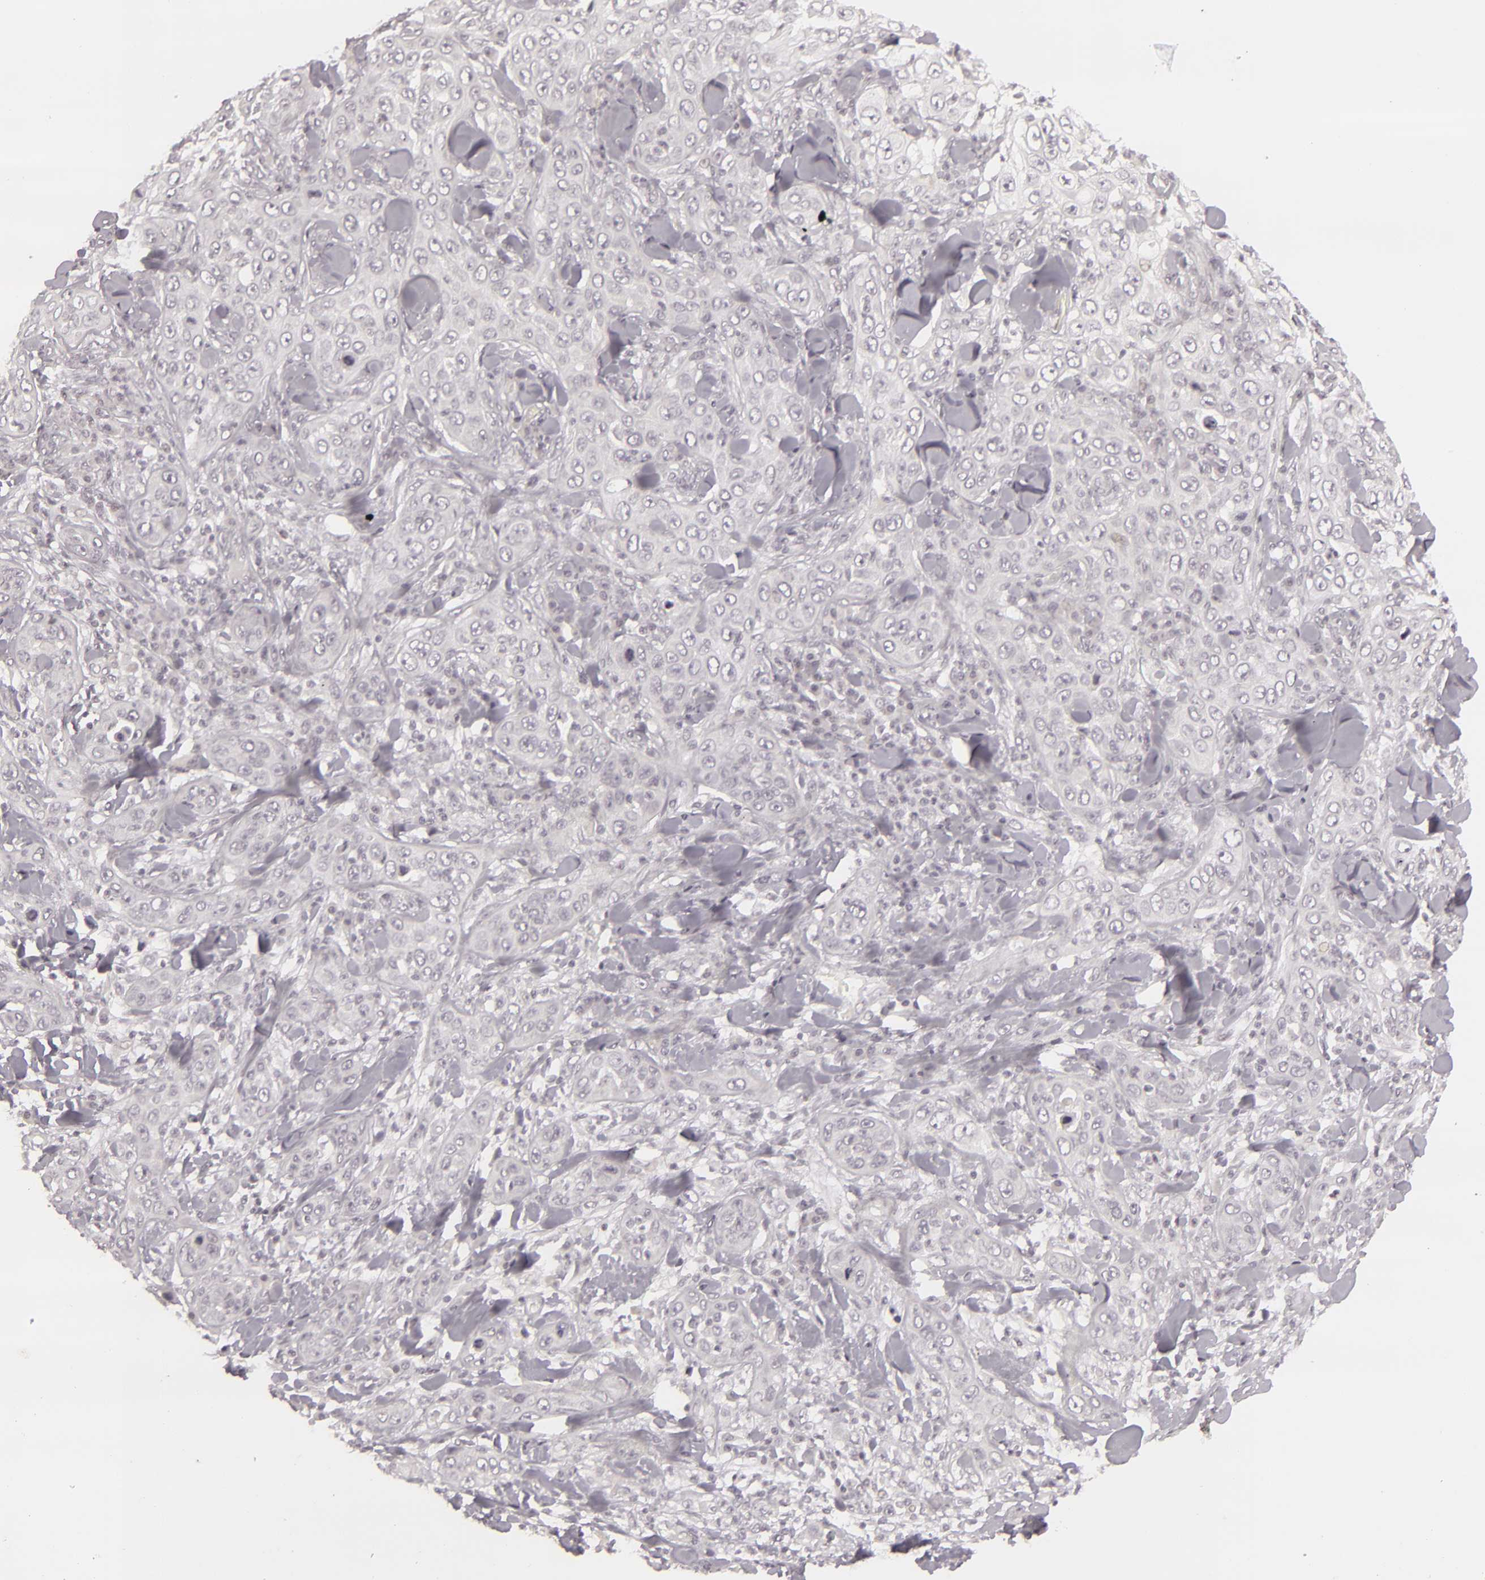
{"staining": {"intensity": "weak", "quantity": "<25%", "location": "cytoplasmic/membranous,nuclear"}, "tissue": "skin cancer", "cell_type": "Tumor cells", "image_type": "cancer", "snomed": [{"axis": "morphology", "description": "Squamous cell carcinoma, NOS"}, {"axis": "topography", "description": "Skin"}], "caption": "Immunohistochemistry (IHC) histopathology image of neoplastic tissue: human skin squamous cell carcinoma stained with DAB demonstrates no significant protein expression in tumor cells.", "gene": "SIX1", "patient": {"sex": "male", "age": 84}}